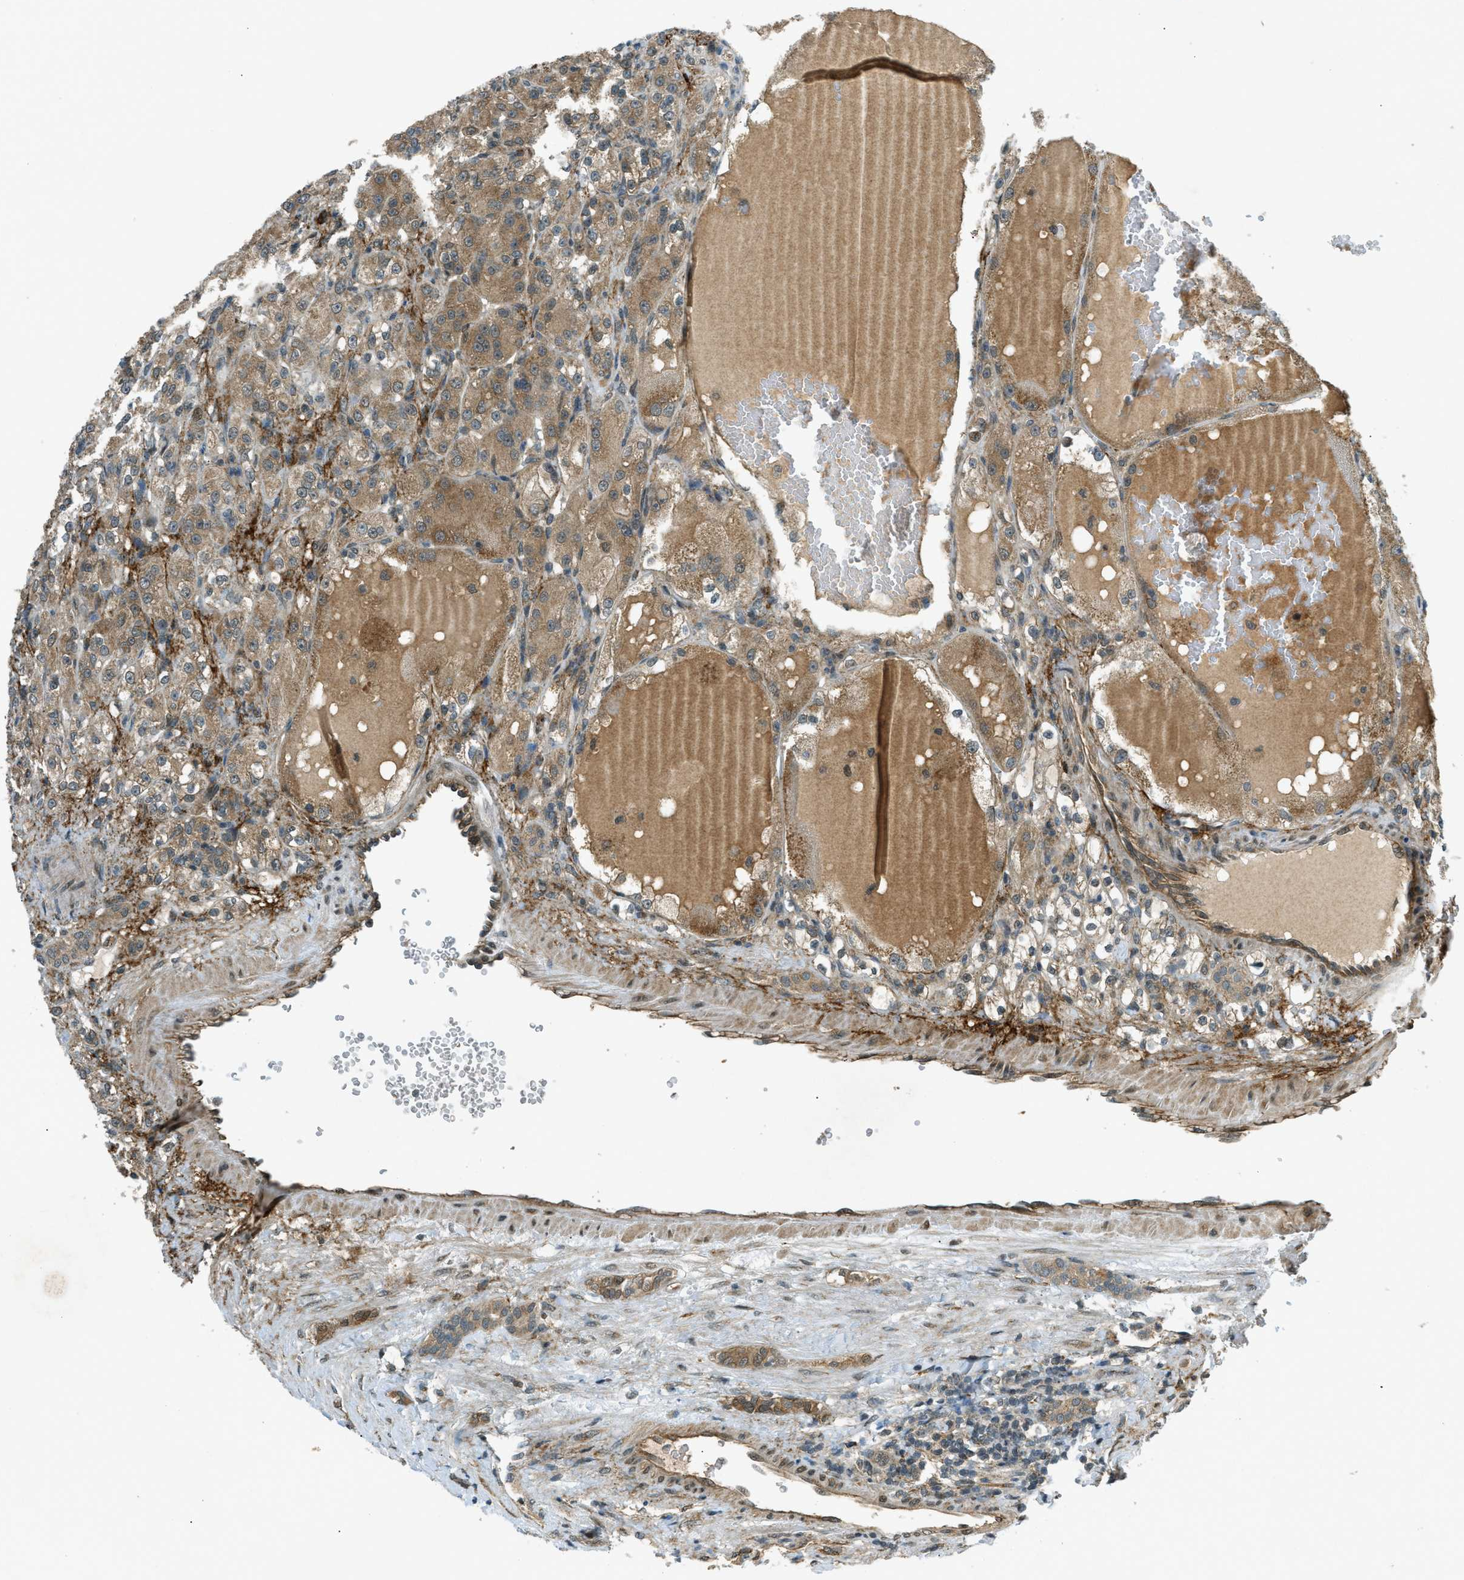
{"staining": {"intensity": "moderate", "quantity": "25%-75%", "location": "cytoplasmic/membranous"}, "tissue": "renal cancer", "cell_type": "Tumor cells", "image_type": "cancer", "snomed": [{"axis": "morphology", "description": "Normal tissue, NOS"}, {"axis": "morphology", "description": "Adenocarcinoma, NOS"}, {"axis": "topography", "description": "Kidney"}], "caption": "Immunohistochemistry (IHC) staining of renal adenocarcinoma, which shows medium levels of moderate cytoplasmic/membranous staining in approximately 25%-75% of tumor cells indicating moderate cytoplasmic/membranous protein positivity. The staining was performed using DAB (3,3'-diaminobenzidine) (brown) for protein detection and nuclei were counterstained in hematoxylin (blue).", "gene": "EIF2AK3", "patient": {"sex": "male", "age": 61}}